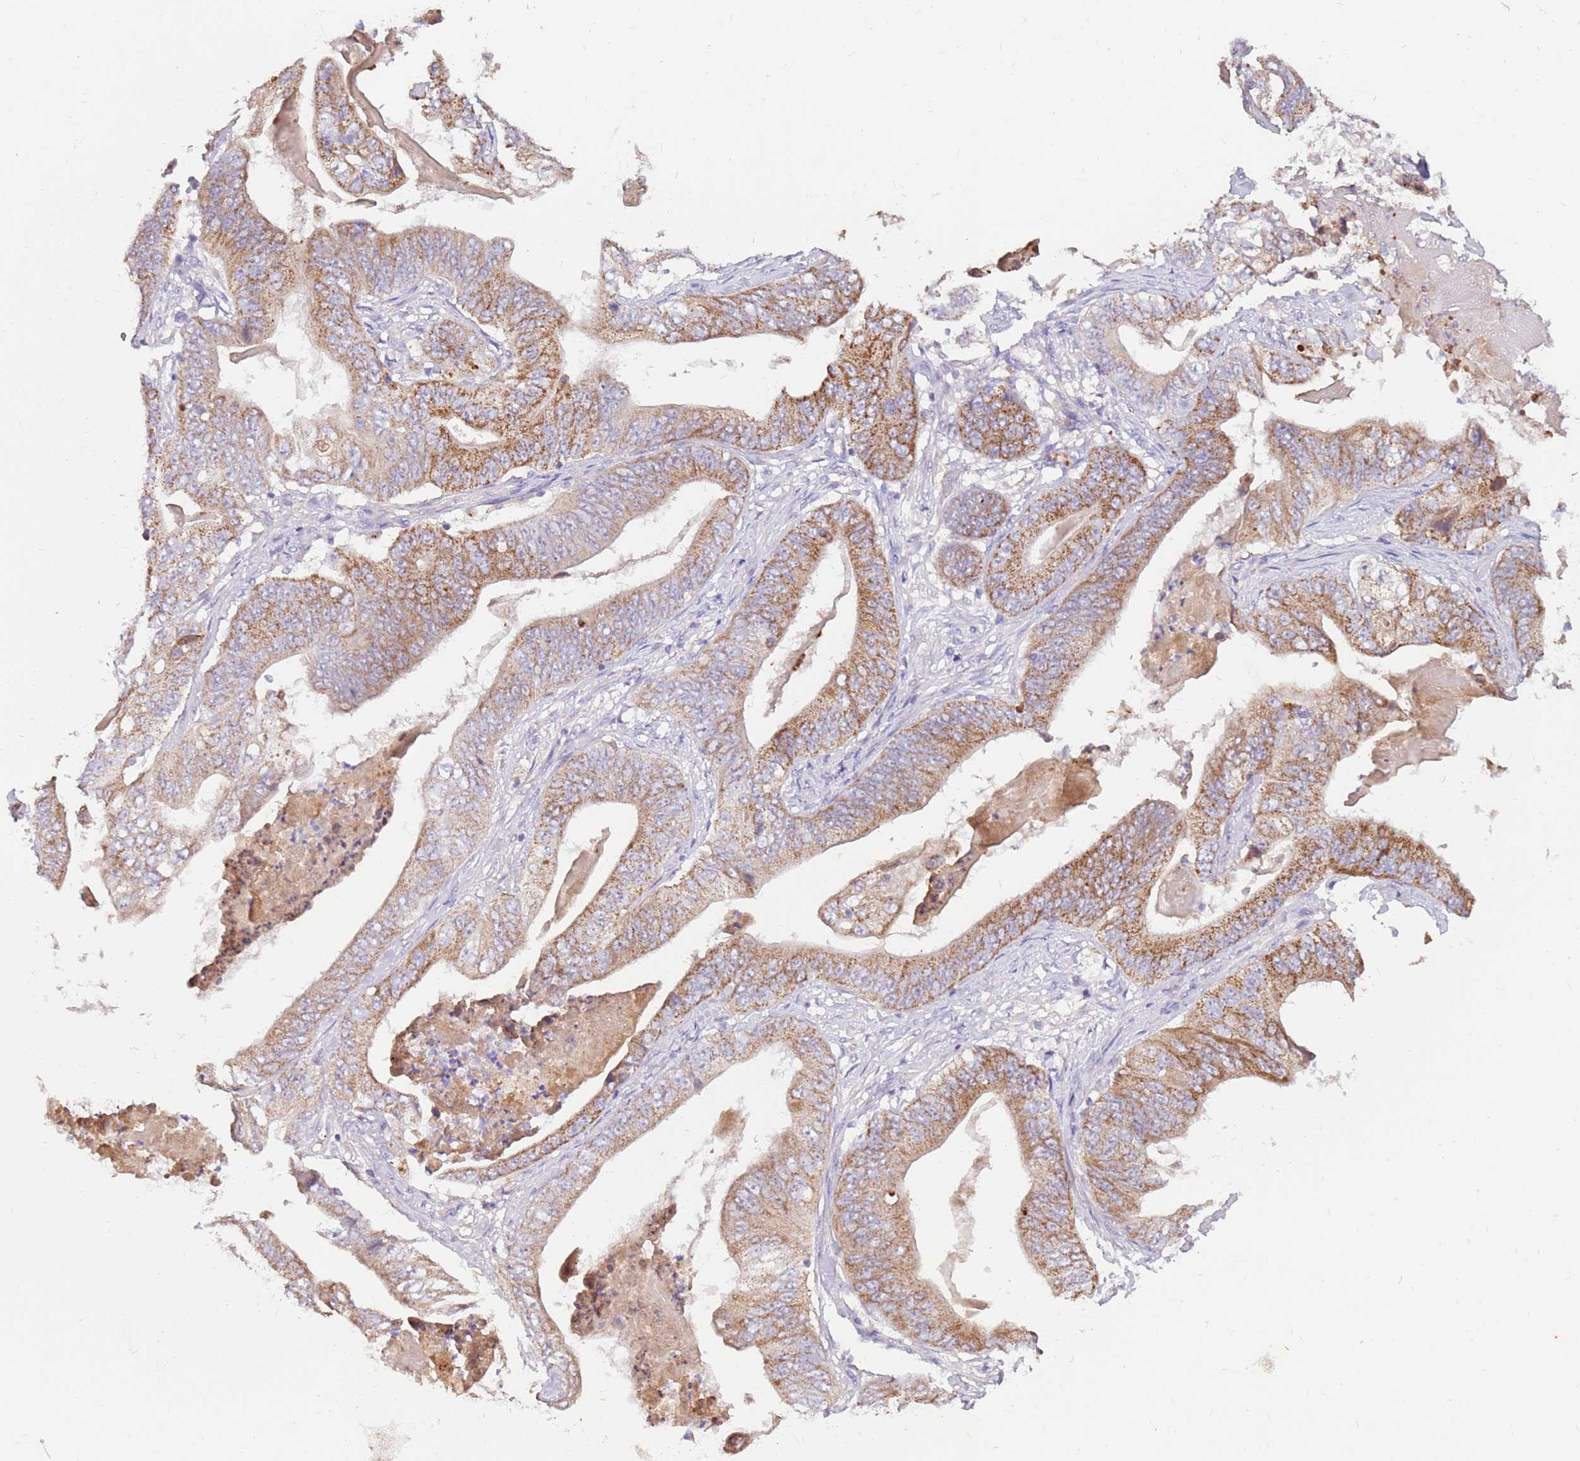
{"staining": {"intensity": "moderate", "quantity": ">75%", "location": "cytoplasmic/membranous"}, "tissue": "stomach cancer", "cell_type": "Tumor cells", "image_type": "cancer", "snomed": [{"axis": "morphology", "description": "Adenocarcinoma, NOS"}, {"axis": "topography", "description": "Stomach"}], "caption": "A micrograph showing moderate cytoplasmic/membranous expression in about >75% of tumor cells in adenocarcinoma (stomach), as visualized by brown immunohistochemical staining.", "gene": "SLC44A4", "patient": {"sex": "female", "age": 73}}